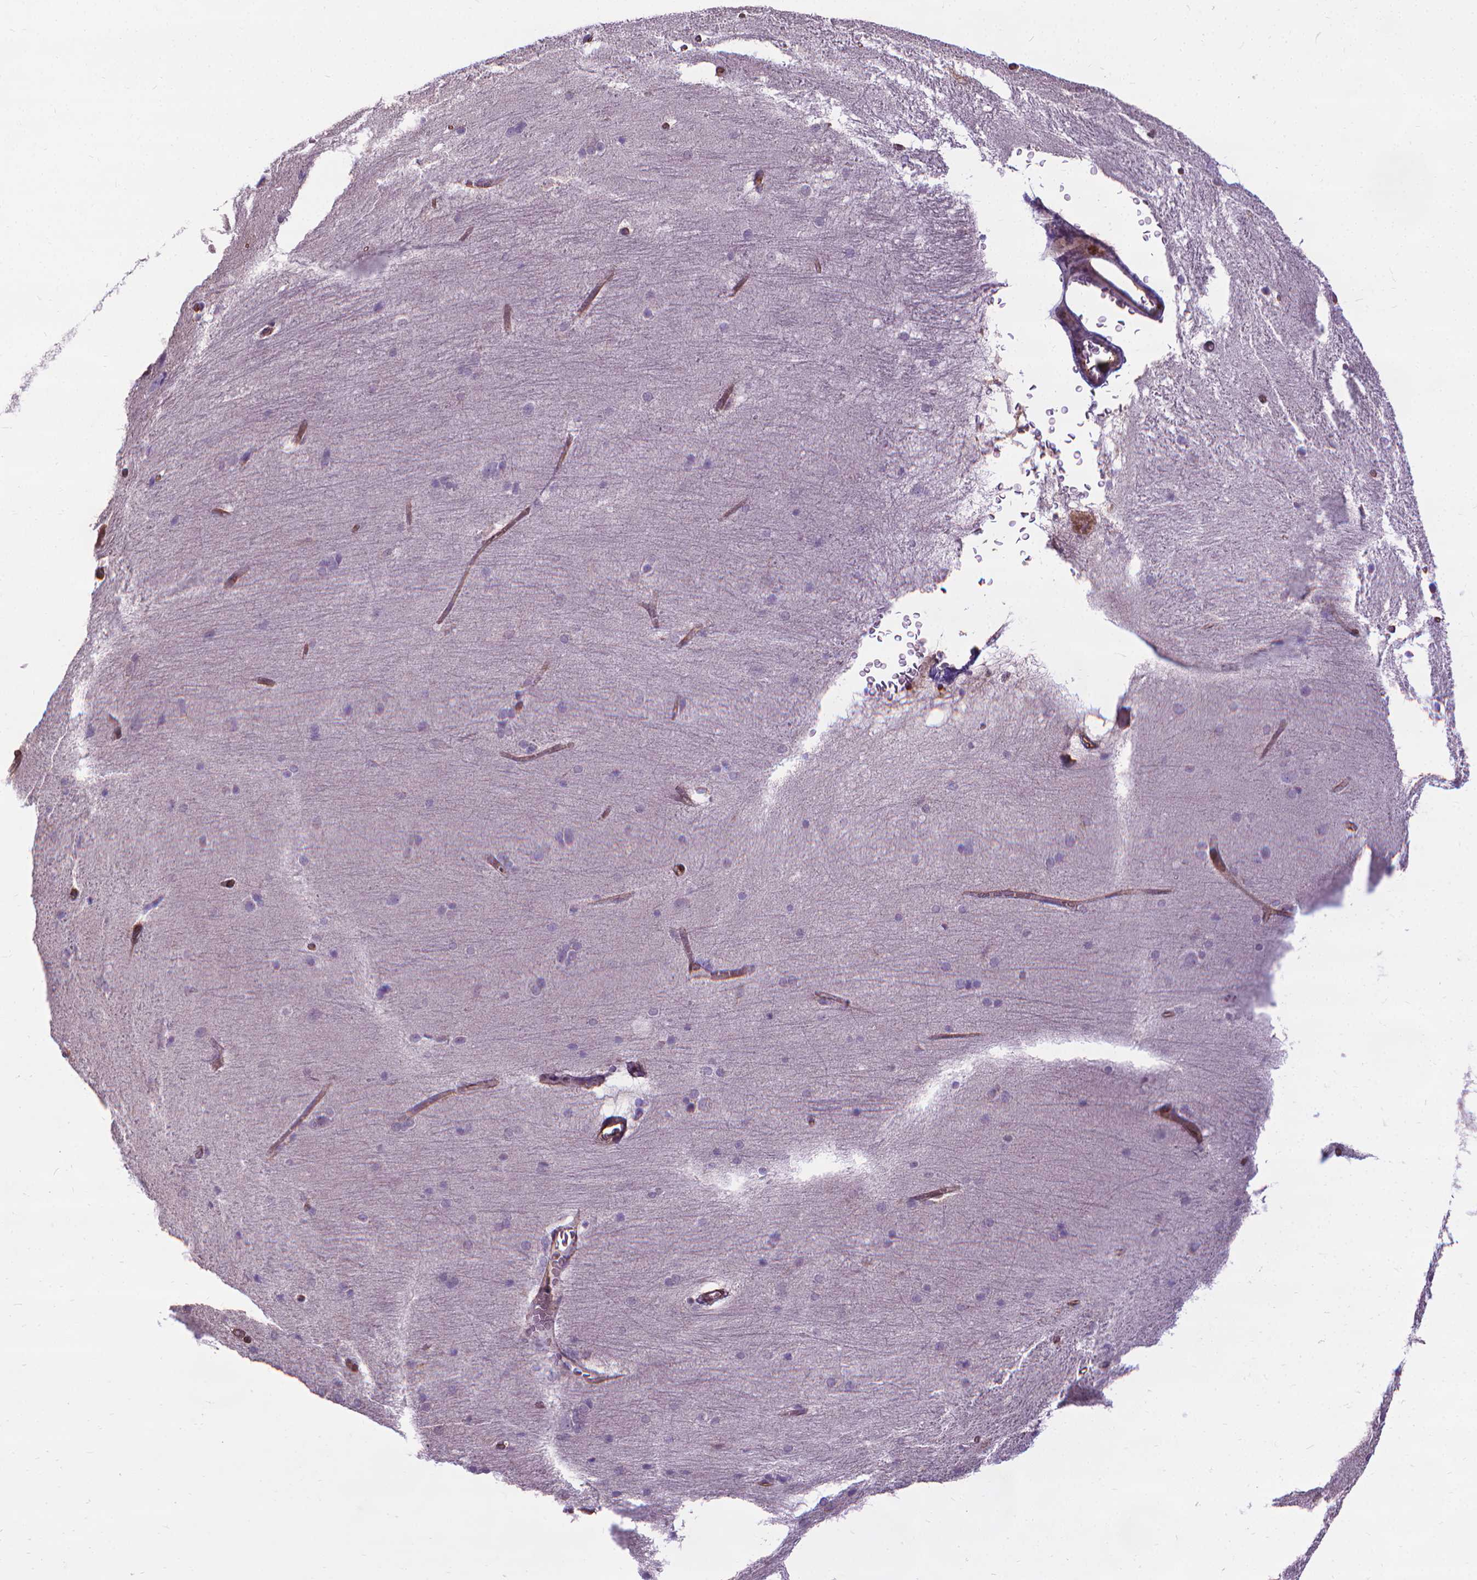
{"staining": {"intensity": "negative", "quantity": "none", "location": "none"}, "tissue": "hippocampus", "cell_type": "Glial cells", "image_type": "normal", "snomed": [{"axis": "morphology", "description": "Normal tissue, NOS"}, {"axis": "topography", "description": "Cerebral cortex"}, {"axis": "topography", "description": "Hippocampus"}], "caption": "Protein analysis of benign hippocampus reveals no significant staining in glial cells.", "gene": "CFAP299", "patient": {"sex": "female", "age": 19}}